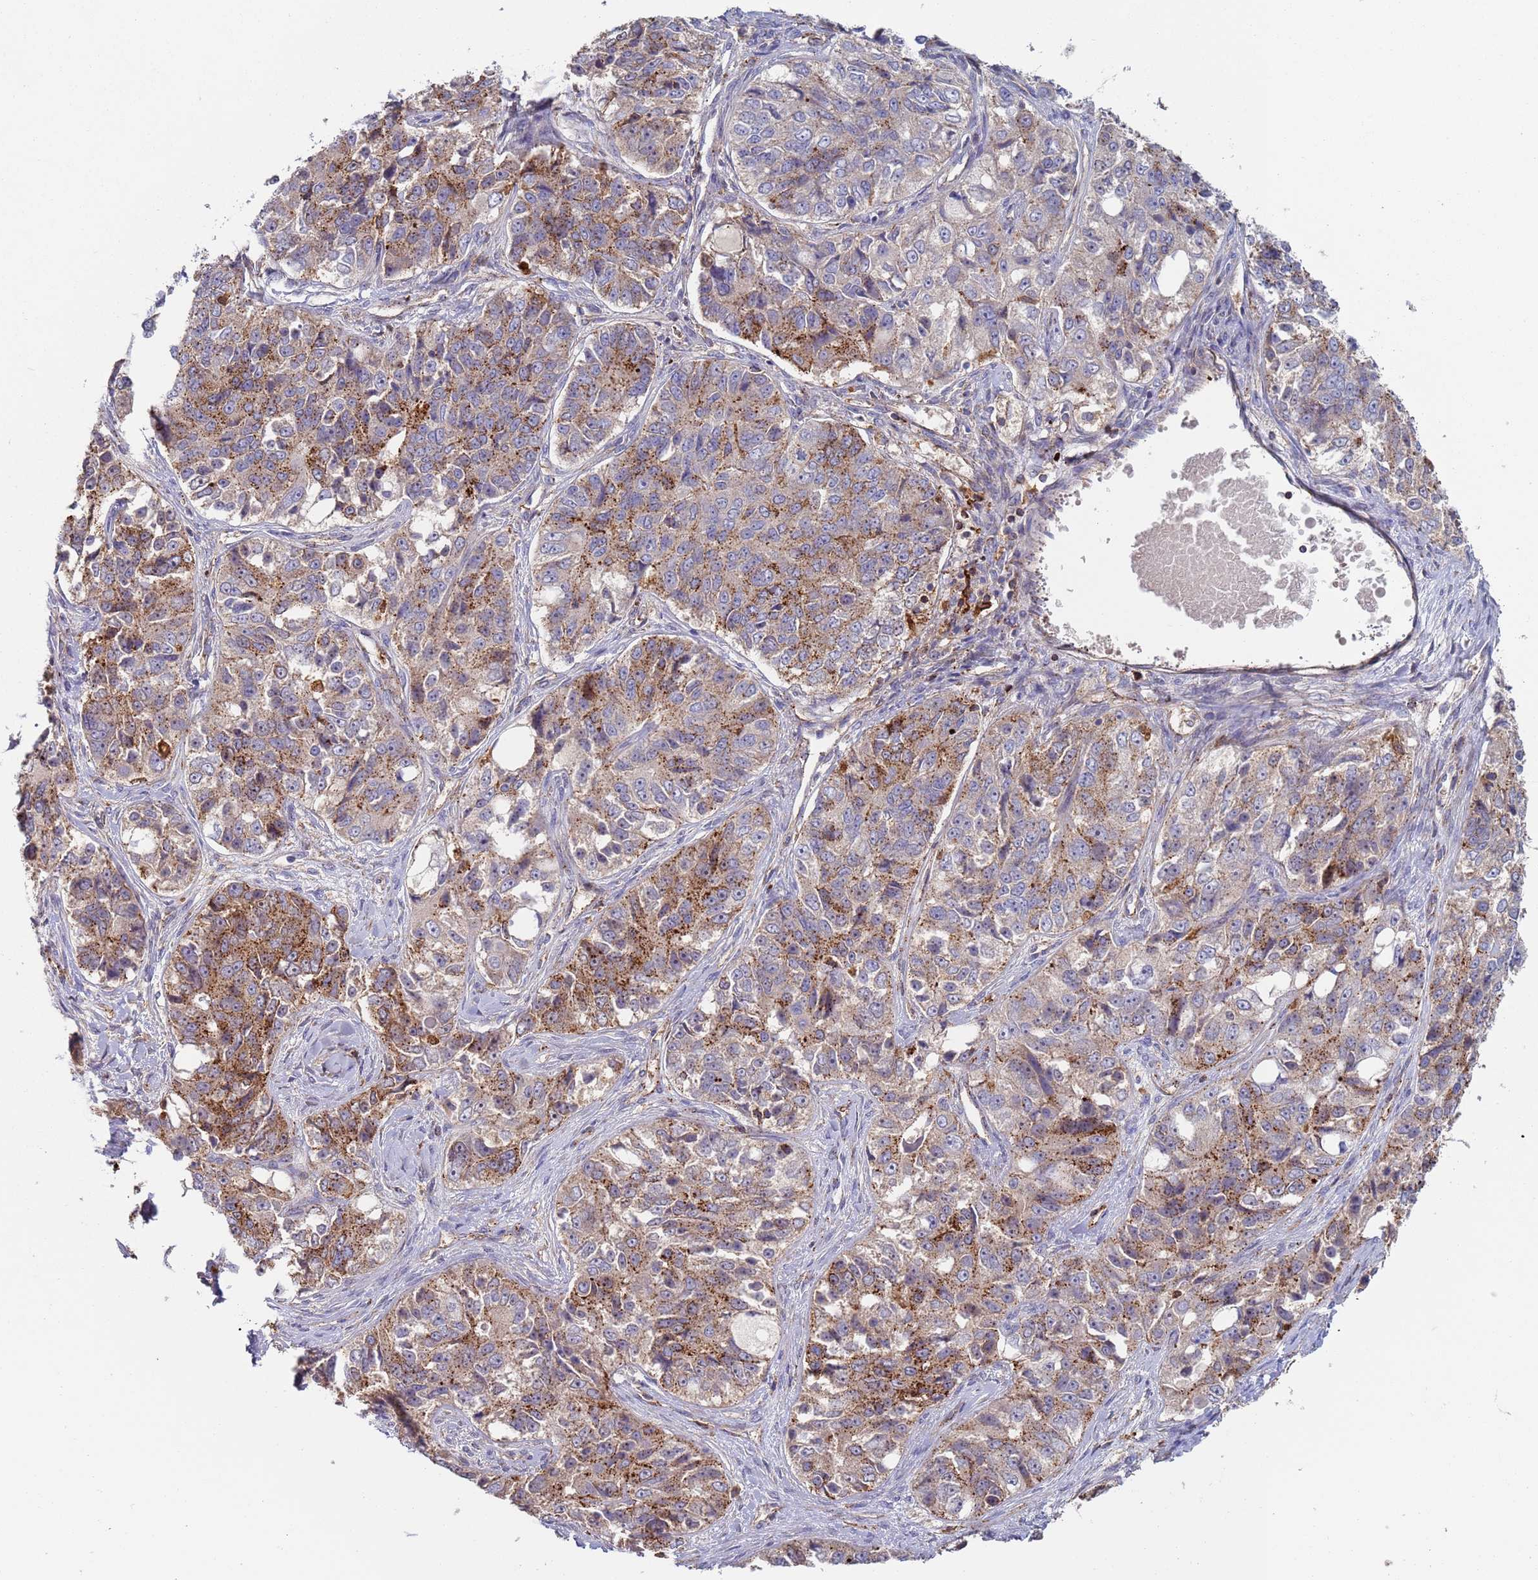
{"staining": {"intensity": "moderate", "quantity": "25%-75%", "location": "cytoplasmic/membranous"}, "tissue": "ovarian cancer", "cell_type": "Tumor cells", "image_type": "cancer", "snomed": [{"axis": "morphology", "description": "Carcinoma, endometroid"}, {"axis": "topography", "description": "Ovary"}], "caption": "This is a histology image of IHC staining of ovarian endometroid carcinoma, which shows moderate staining in the cytoplasmic/membranous of tumor cells.", "gene": "MALRD1", "patient": {"sex": "female", "age": 51}}